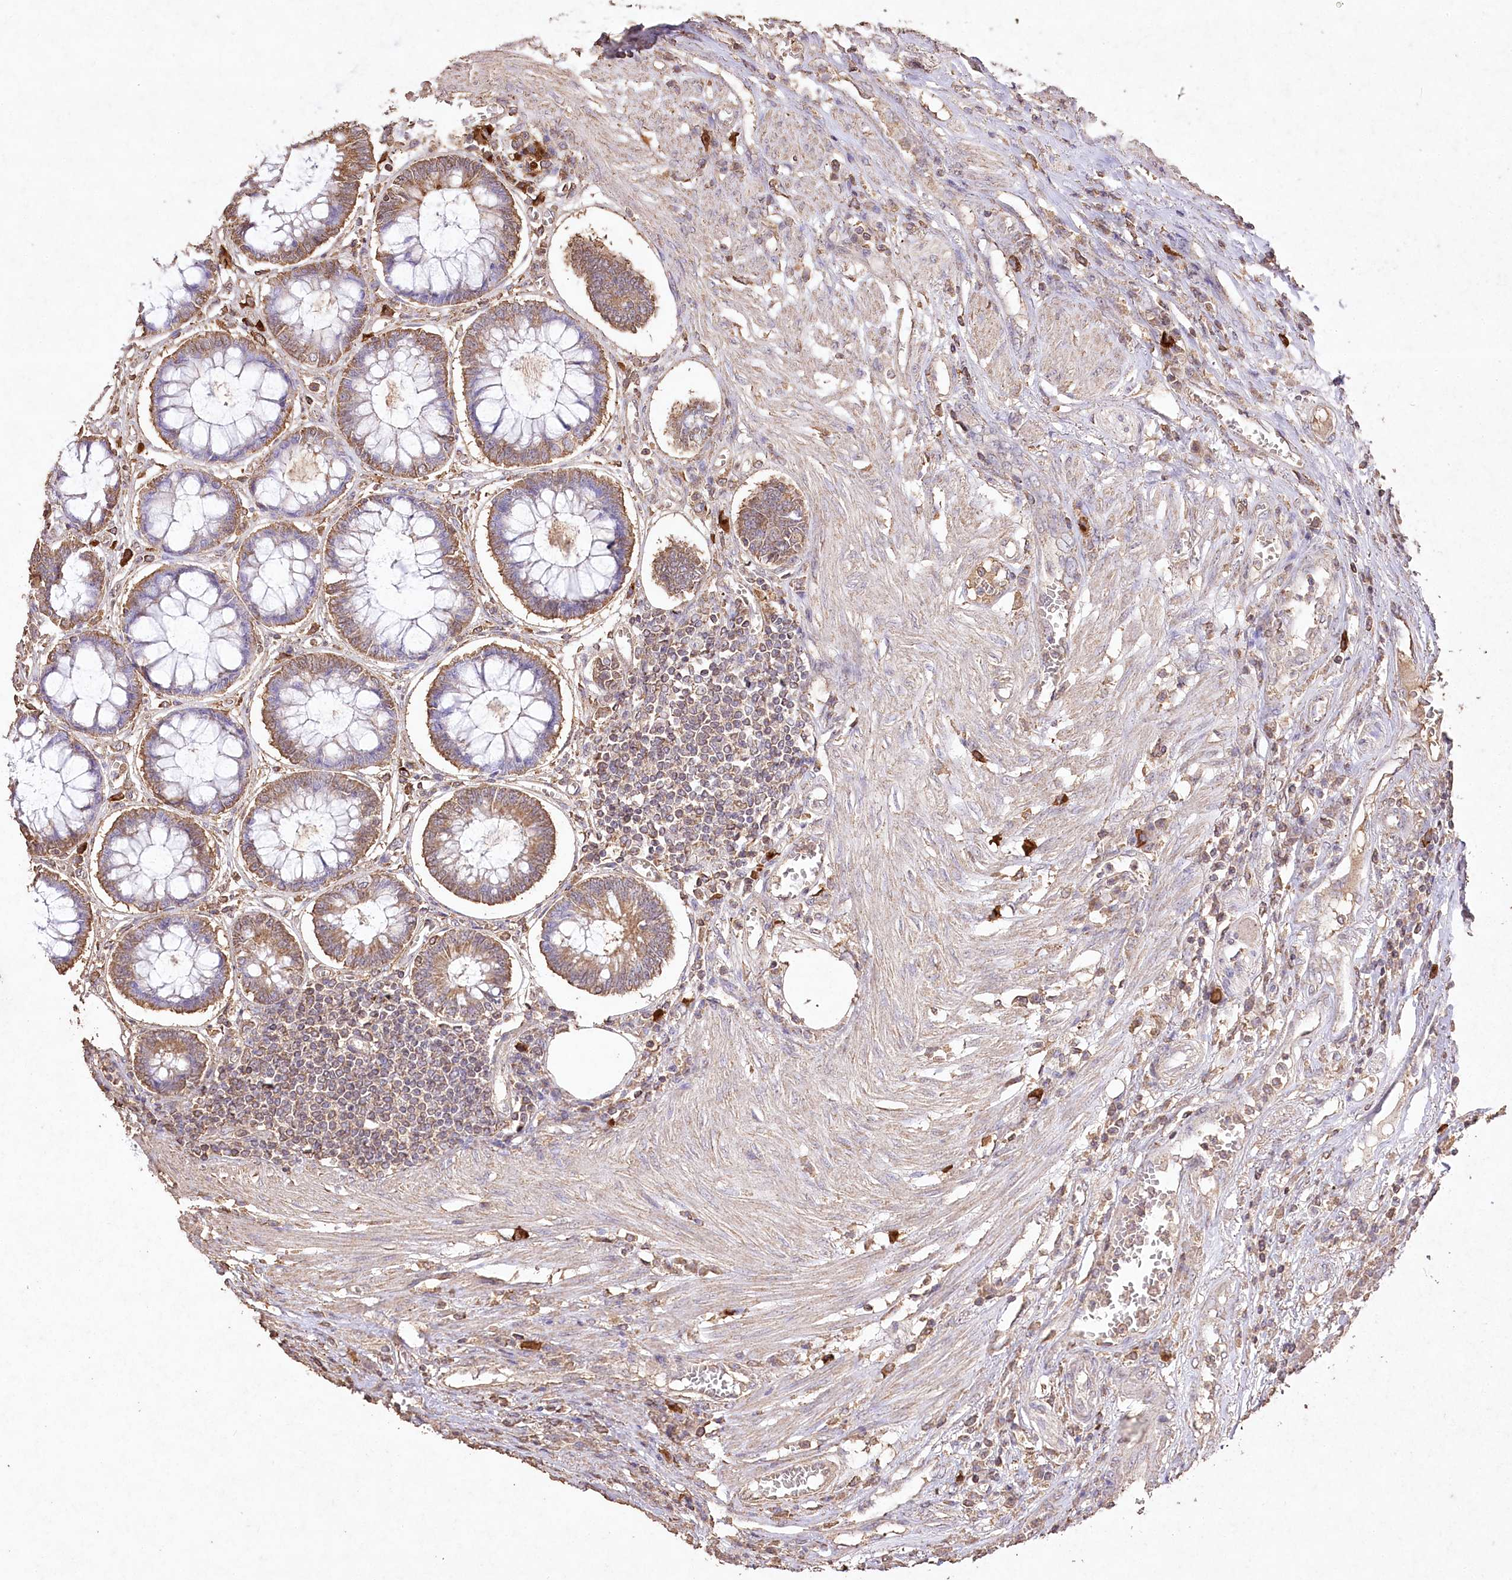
{"staining": {"intensity": "moderate", "quantity": ">75%", "location": "cytoplasmic/membranous"}, "tissue": "colorectal cancer", "cell_type": "Tumor cells", "image_type": "cancer", "snomed": [{"axis": "morphology", "description": "Adenocarcinoma, NOS"}, {"axis": "topography", "description": "Rectum"}], "caption": "IHC image of colorectal adenocarcinoma stained for a protein (brown), which reveals medium levels of moderate cytoplasmic/membranous staining in approximately >75% of tumor cells.", "gene": "IREB2", "patient": {"sex": "male", "age": 84}}